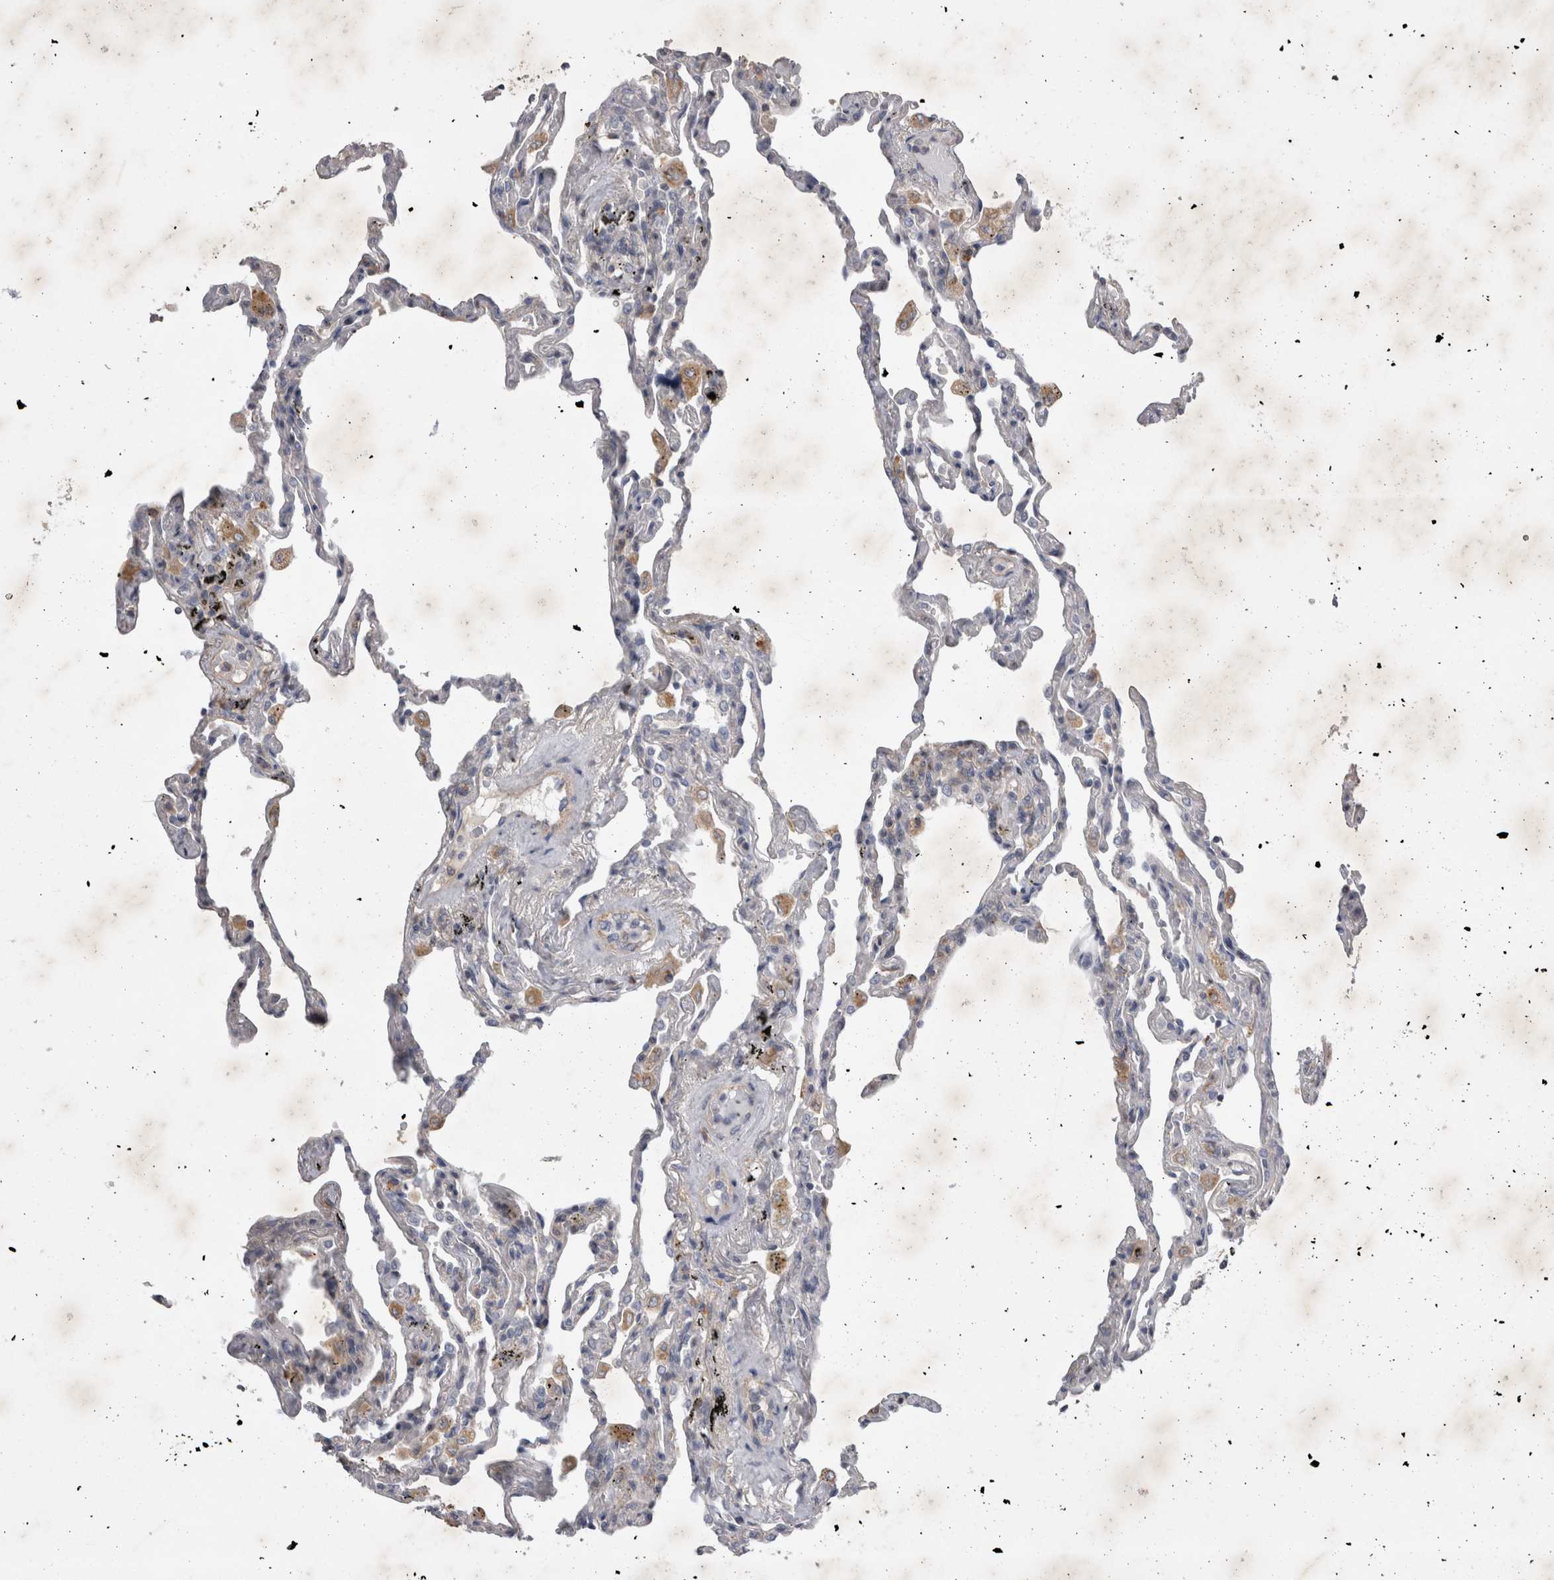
{"staining": {"intensity": "weak", "quantity": "<25%", "location": "cytoplasmic/membranous"}, "tissue": "lung", "cell_type": "Alveolar cells", "image_type": "normal", "snomed": [{"axis": "morphology", "description": "Normal tissue, NOS"}, {"axis": "topography", "description": "Lung"}], "caption": "Immunohistochemistry image of benign lung: lung stained with DAB (3,3'-diaminobenzidine) shows no significant protein staining in alveolar cells.", "gene": "STRADB", "patient": {"sex": "male", "age": 59}}